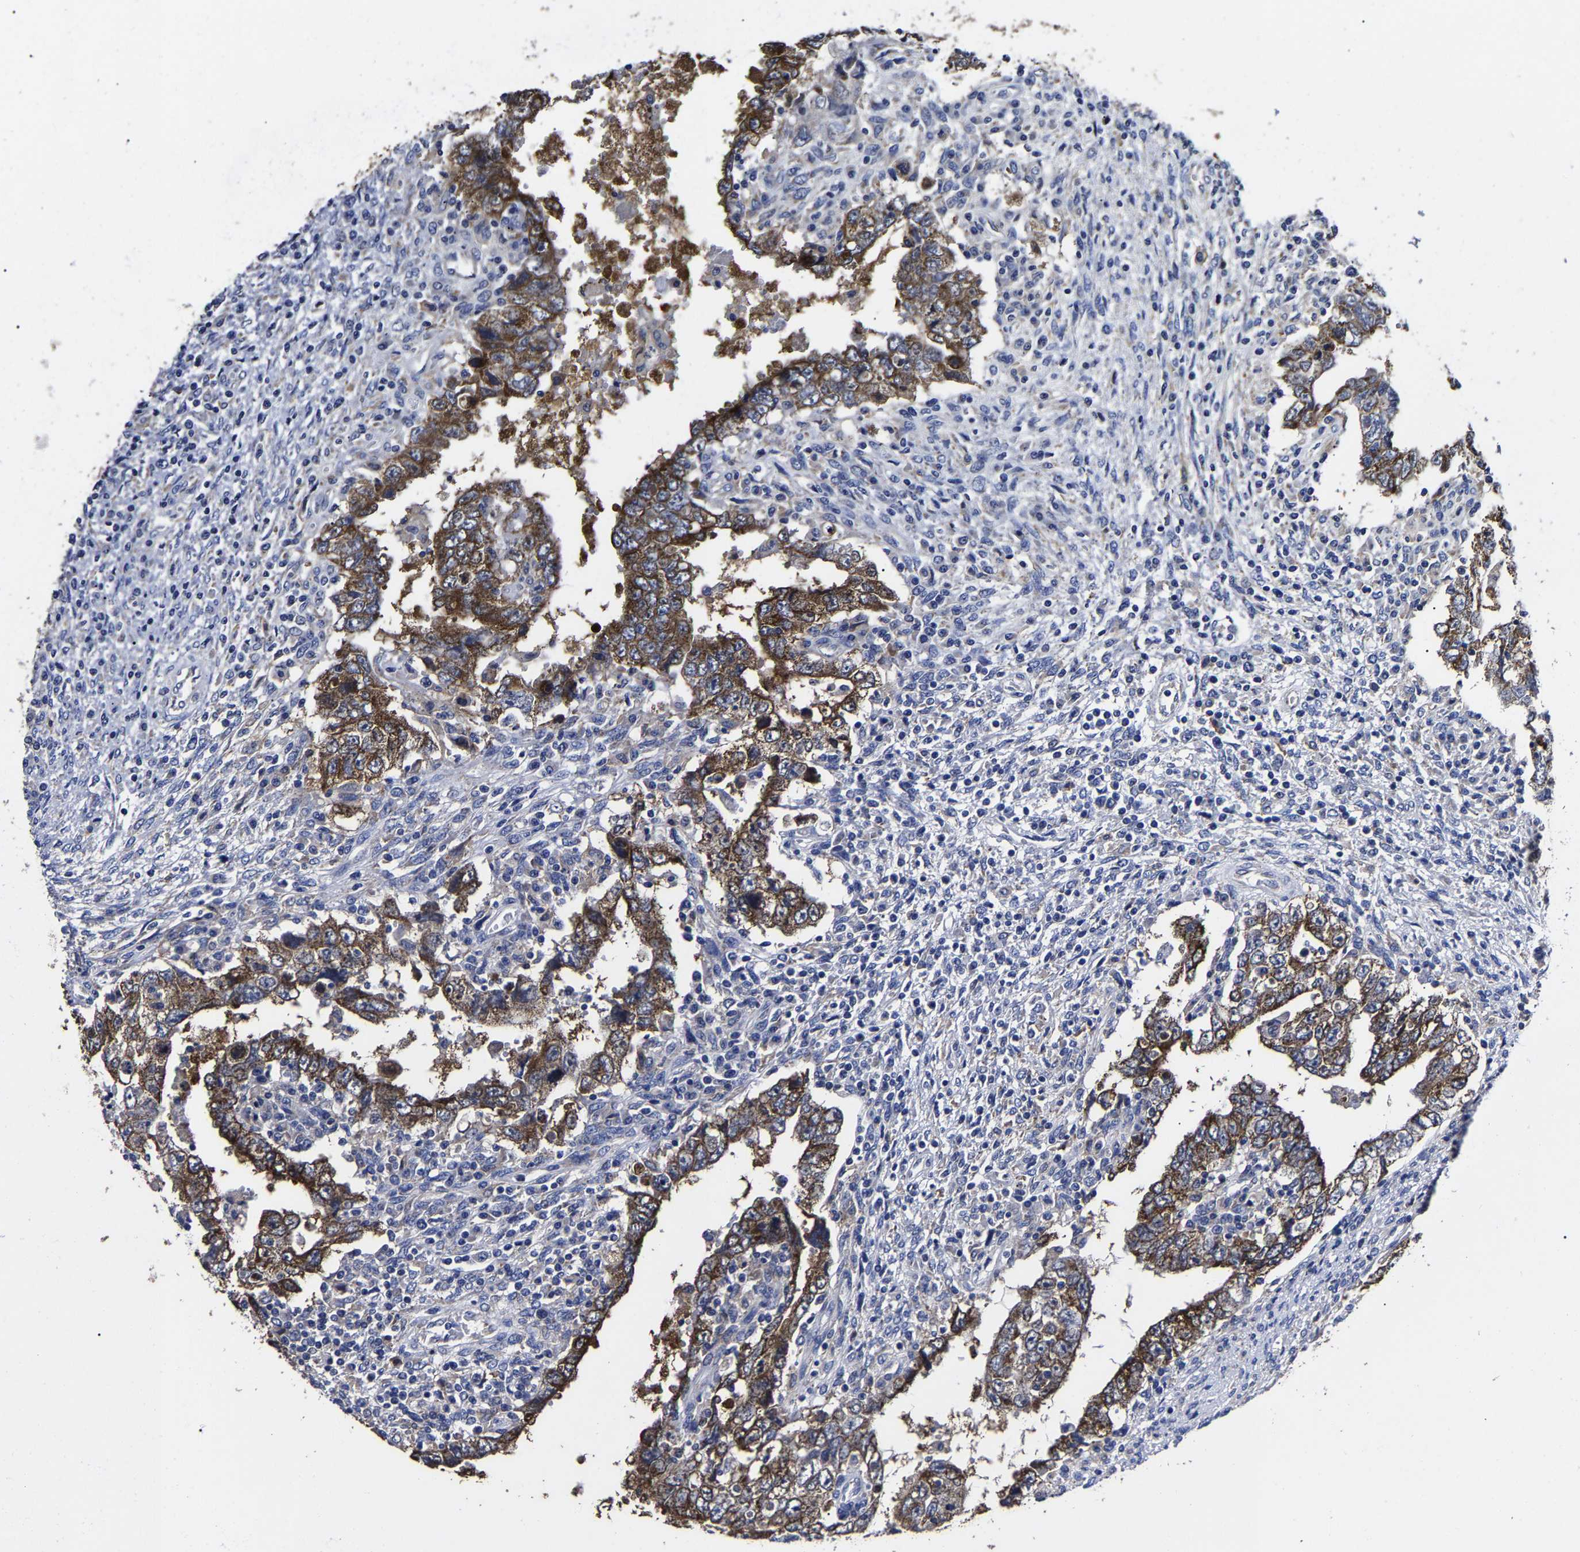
{"staining": {"intensity": "strong", "quantity": ">75%", "location": "cytoplasmic/membranous"}, "tissue": "testis cancer", "cell_type": "Tumor cells", "image_type": "cancer", "snomed": [{"axis": "morphology", "description": "Carcinoma, Embryonal, NOS"}, {"axis": "topography", "description": "Testis"}], "caption": "This histopathology image shows testis cancer stained with IHC to label a protein in brown. The cytoplasmic/membranous of tumor cells show strong positivity for the protein. Nuclei are counter-stained blue.", "gene": "AASS", "patient": {"sex": "male", "age": 26}}